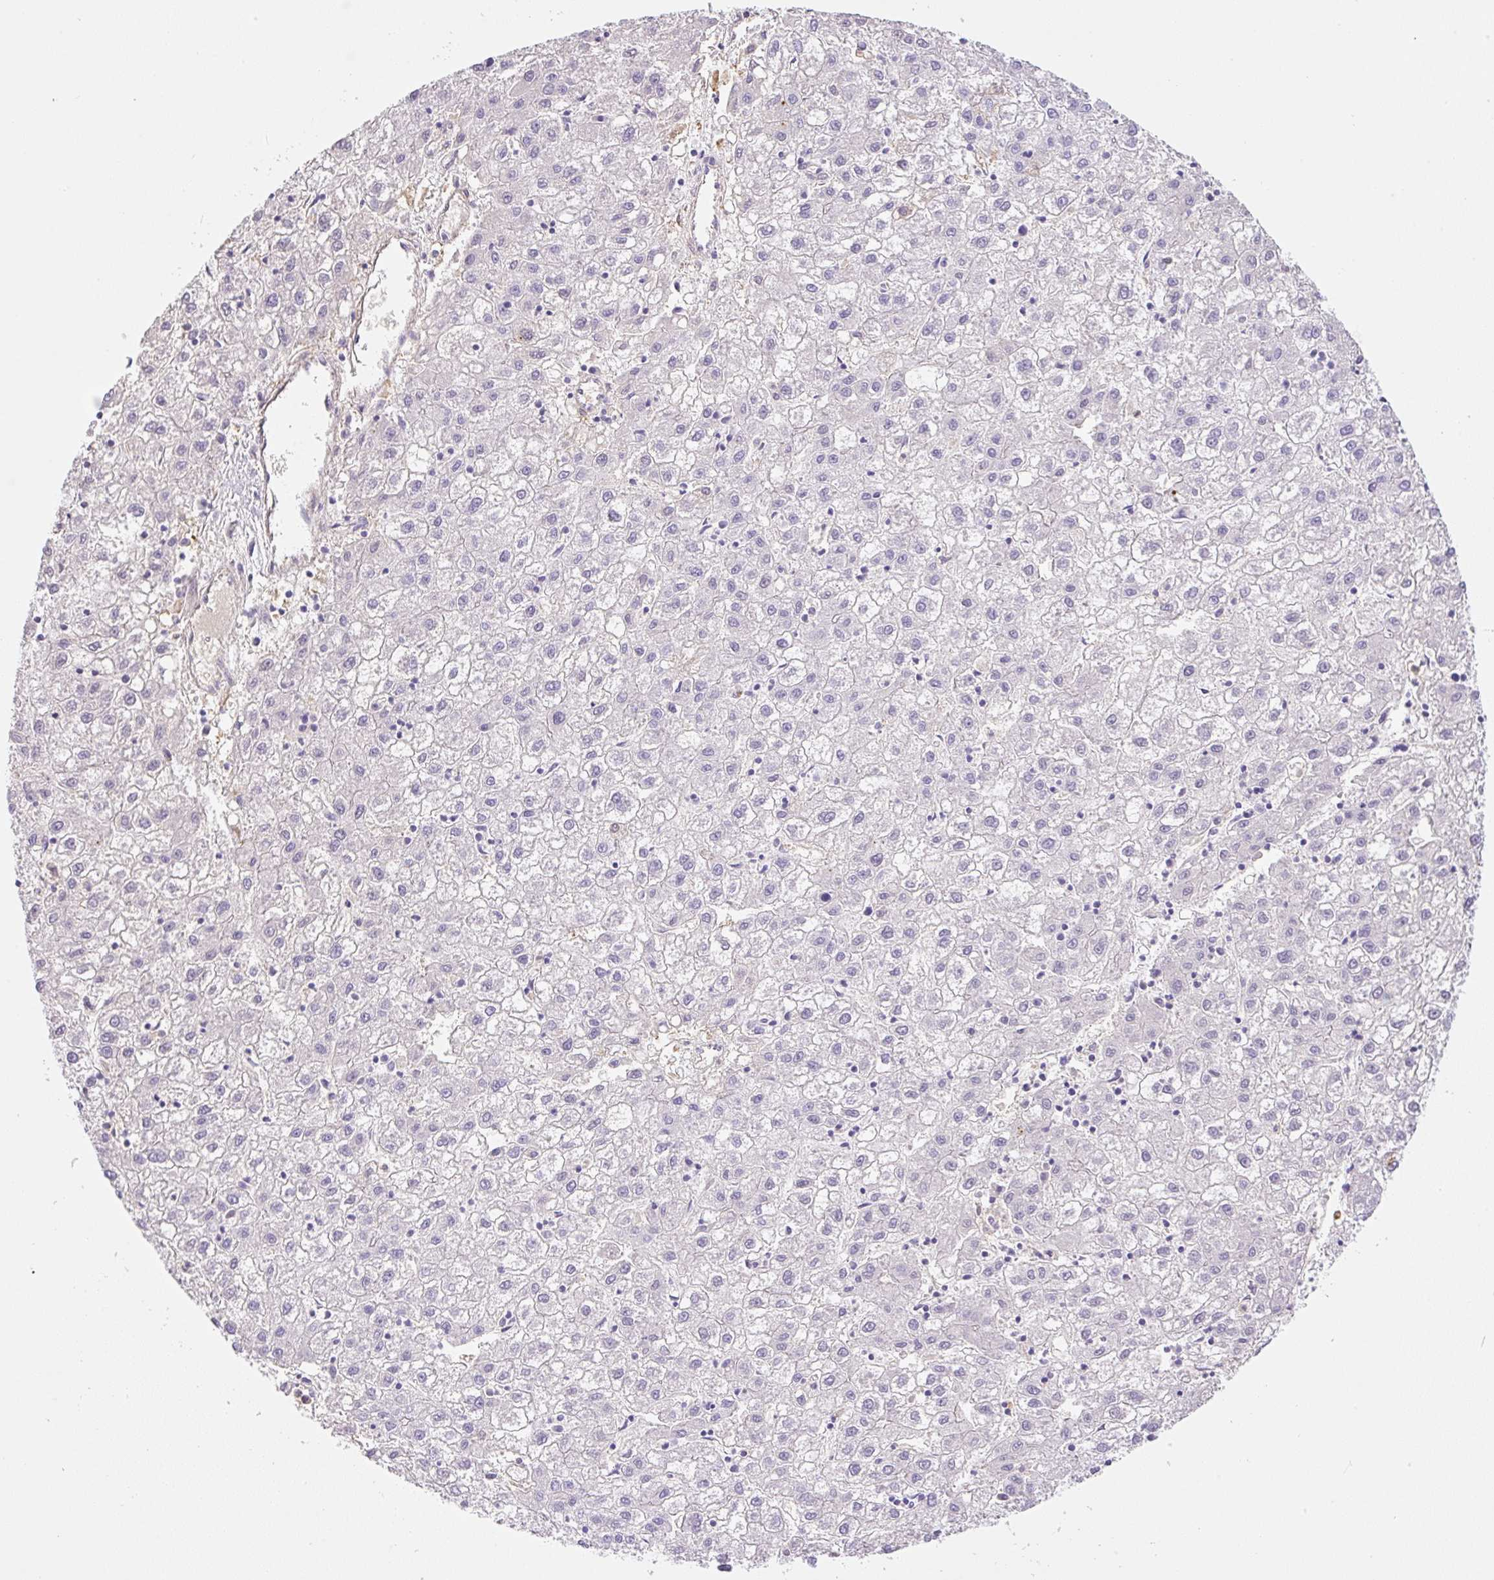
{"staining": {"intensity": "negative", "quantity": "none", "location": "none"}, "tissue": "liver cancer", "cell_type": "Tumor cells", "image_type": "cancer", "snomed": [{"axis": "morphology", "description": "Carcinoma, Hepatocellular, NOS"}, {"axis": "topography", "description": "Liver"}], "caption": "DAB (3,3'-diaminobenzidine) immunohistochemical staining of liver hepatocellular carcinoma reveals no significant staining in tumor cells.", "gene": "TDRD15", "patient": {"sex": "male", "age": 72}}